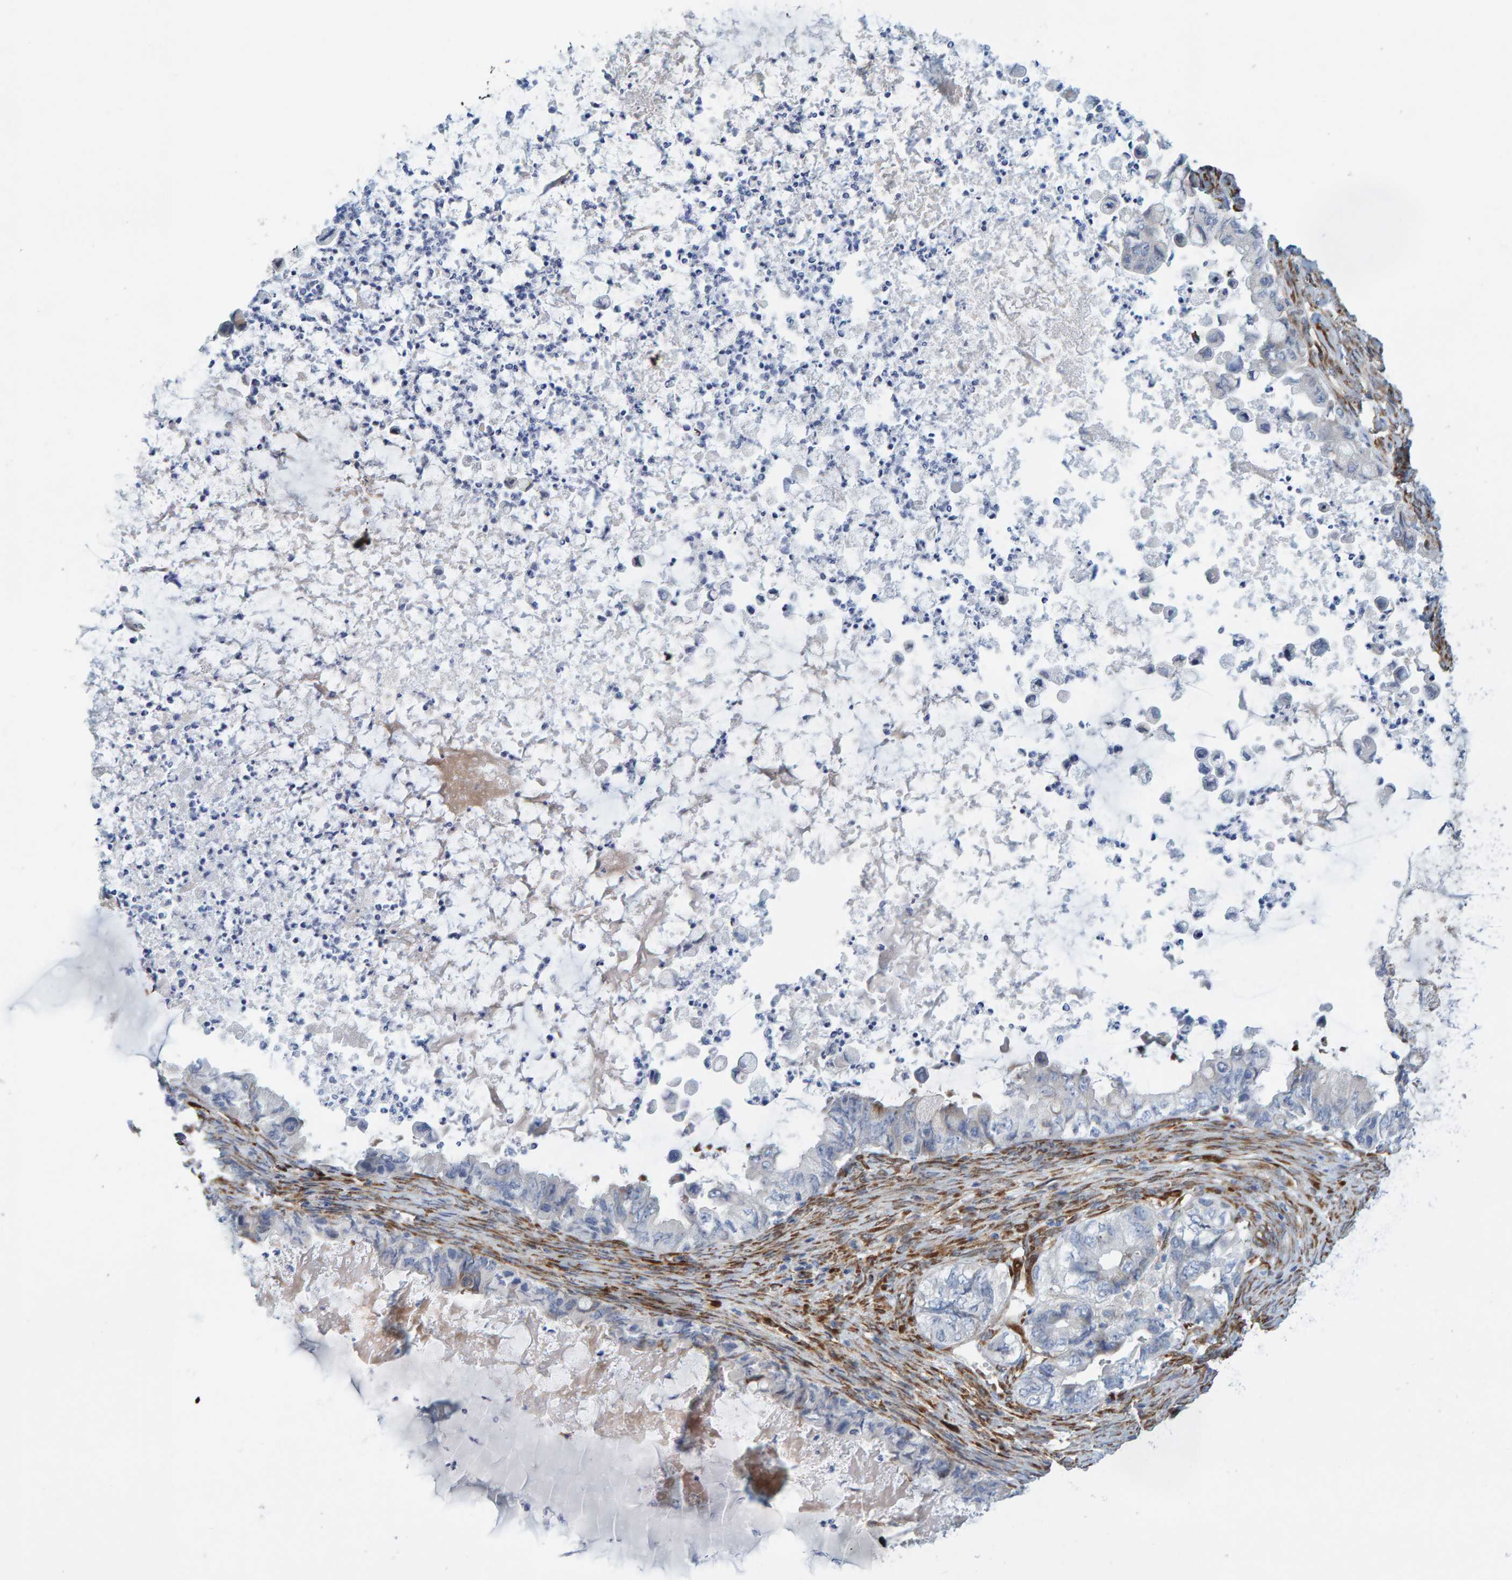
{"staining": {"intensity": "negative", "quantity": "none", "location": "none"}, "tissue": "ovarian cancer", "cell_type": "Tumor cells", "image_type": "cancer", "snomed": [{"axis": "morphology", "description": "Cystadenocarcinoma, mucinous, NOS"}, {"axis": "topography", "description": "Ovary"}], "caption": "Tumor cells are negative for protein expression in human ovarian cancer. (Brightfield microscopy of DAB (3,3'-diaminobenzidine) IHC at high magnification).", "gene": "MMP16", "patient": {"sex": "female", "age": 80}}